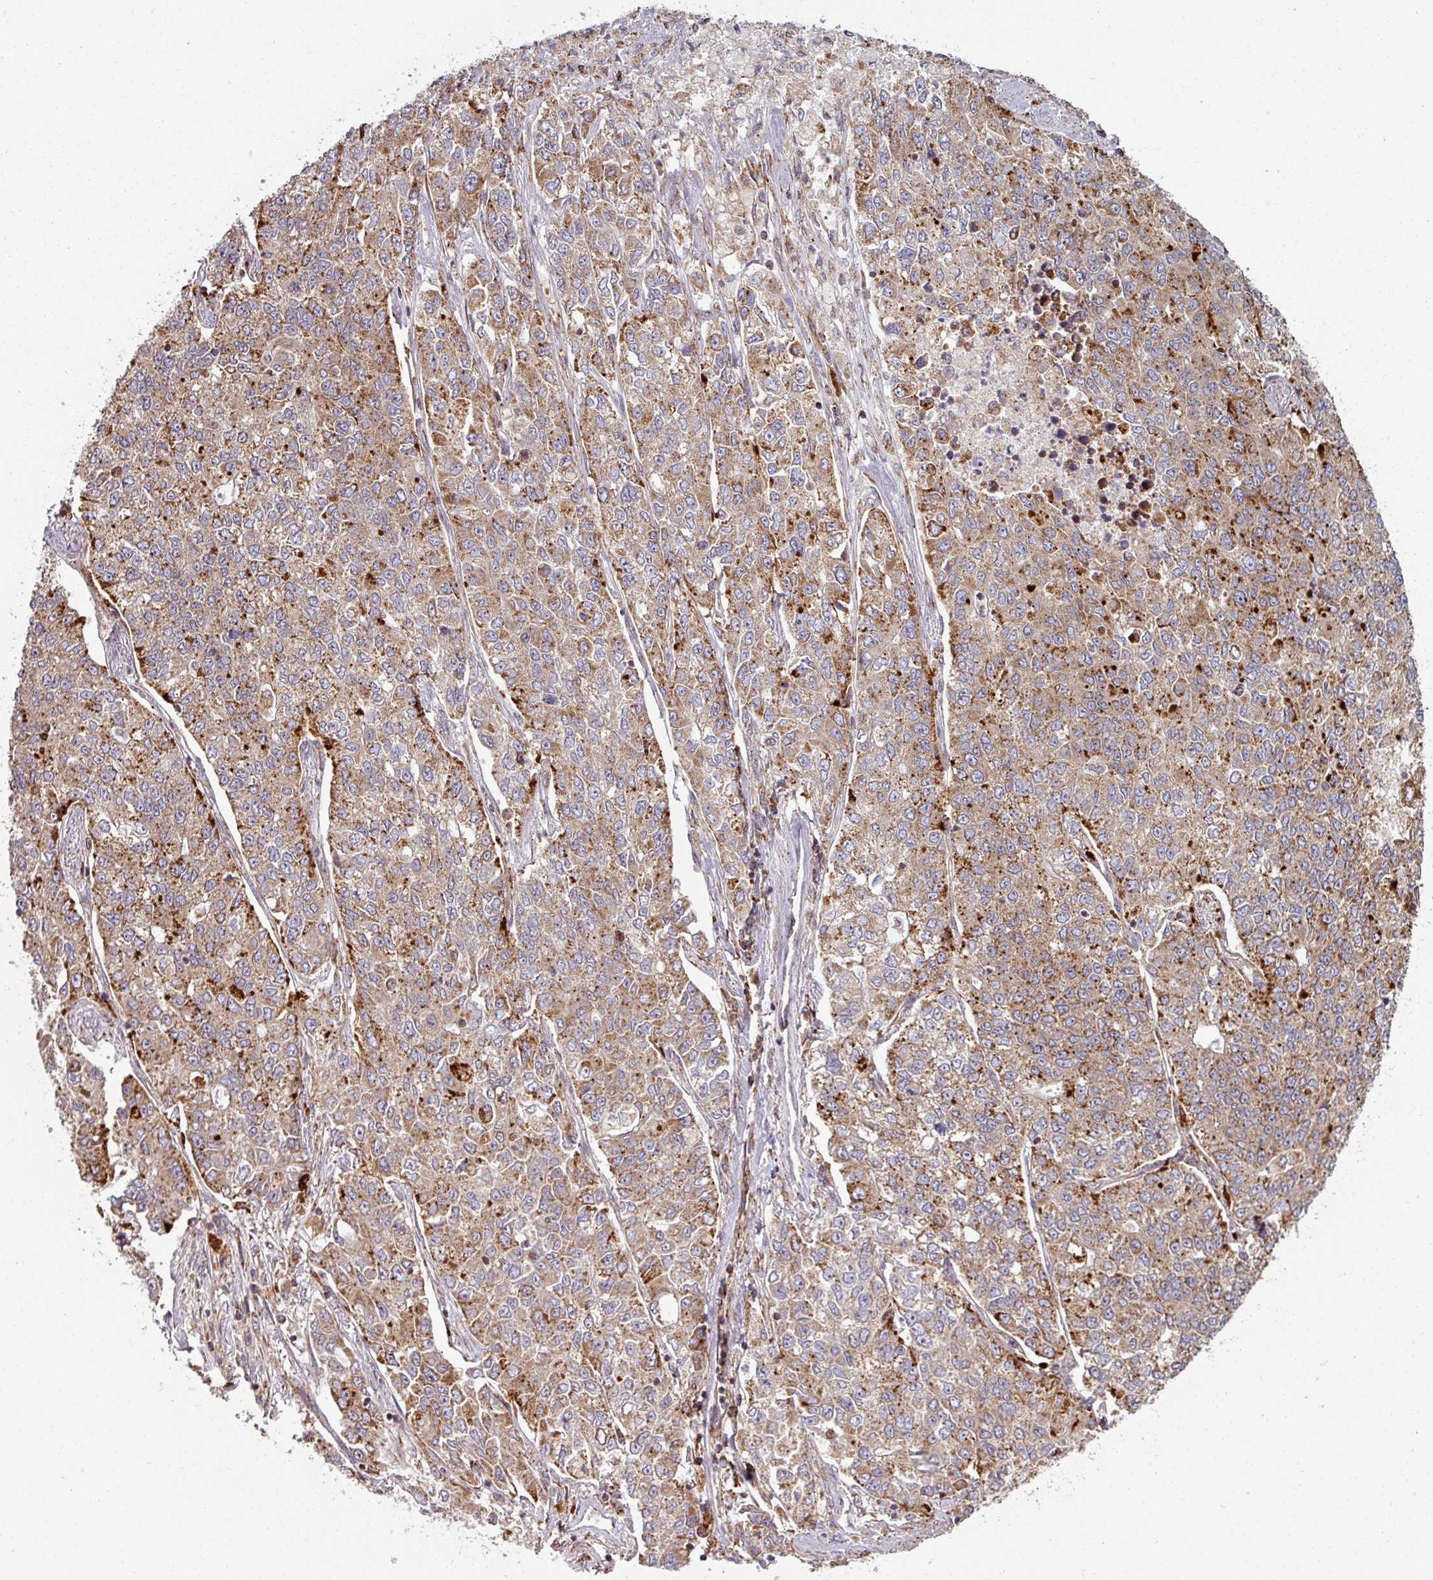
{"staining": {"intensity": "moderate", "quantity": "25%-75%", "location": "cytoplasmic/membranous"}, "tissue": "lung cancer", "cell_type": "Tumor cells", "image_type": "cancer", "snomed": [{"axis": "morphology", "description": "Adenocarcinoma, NOS"}, {"axis": "topography", "description": "Lung"}], "caption": "DAB immunohistochemical staining of lung adenocarcinoma demonstrates moderate cytoplasmic/membranous protein staining in about 25%-75% of tumor cells. (IHC, brightfield microscopy, high magnification).", "gene": "MAGT1", "patient": {"sex": "male", "age": 49}}